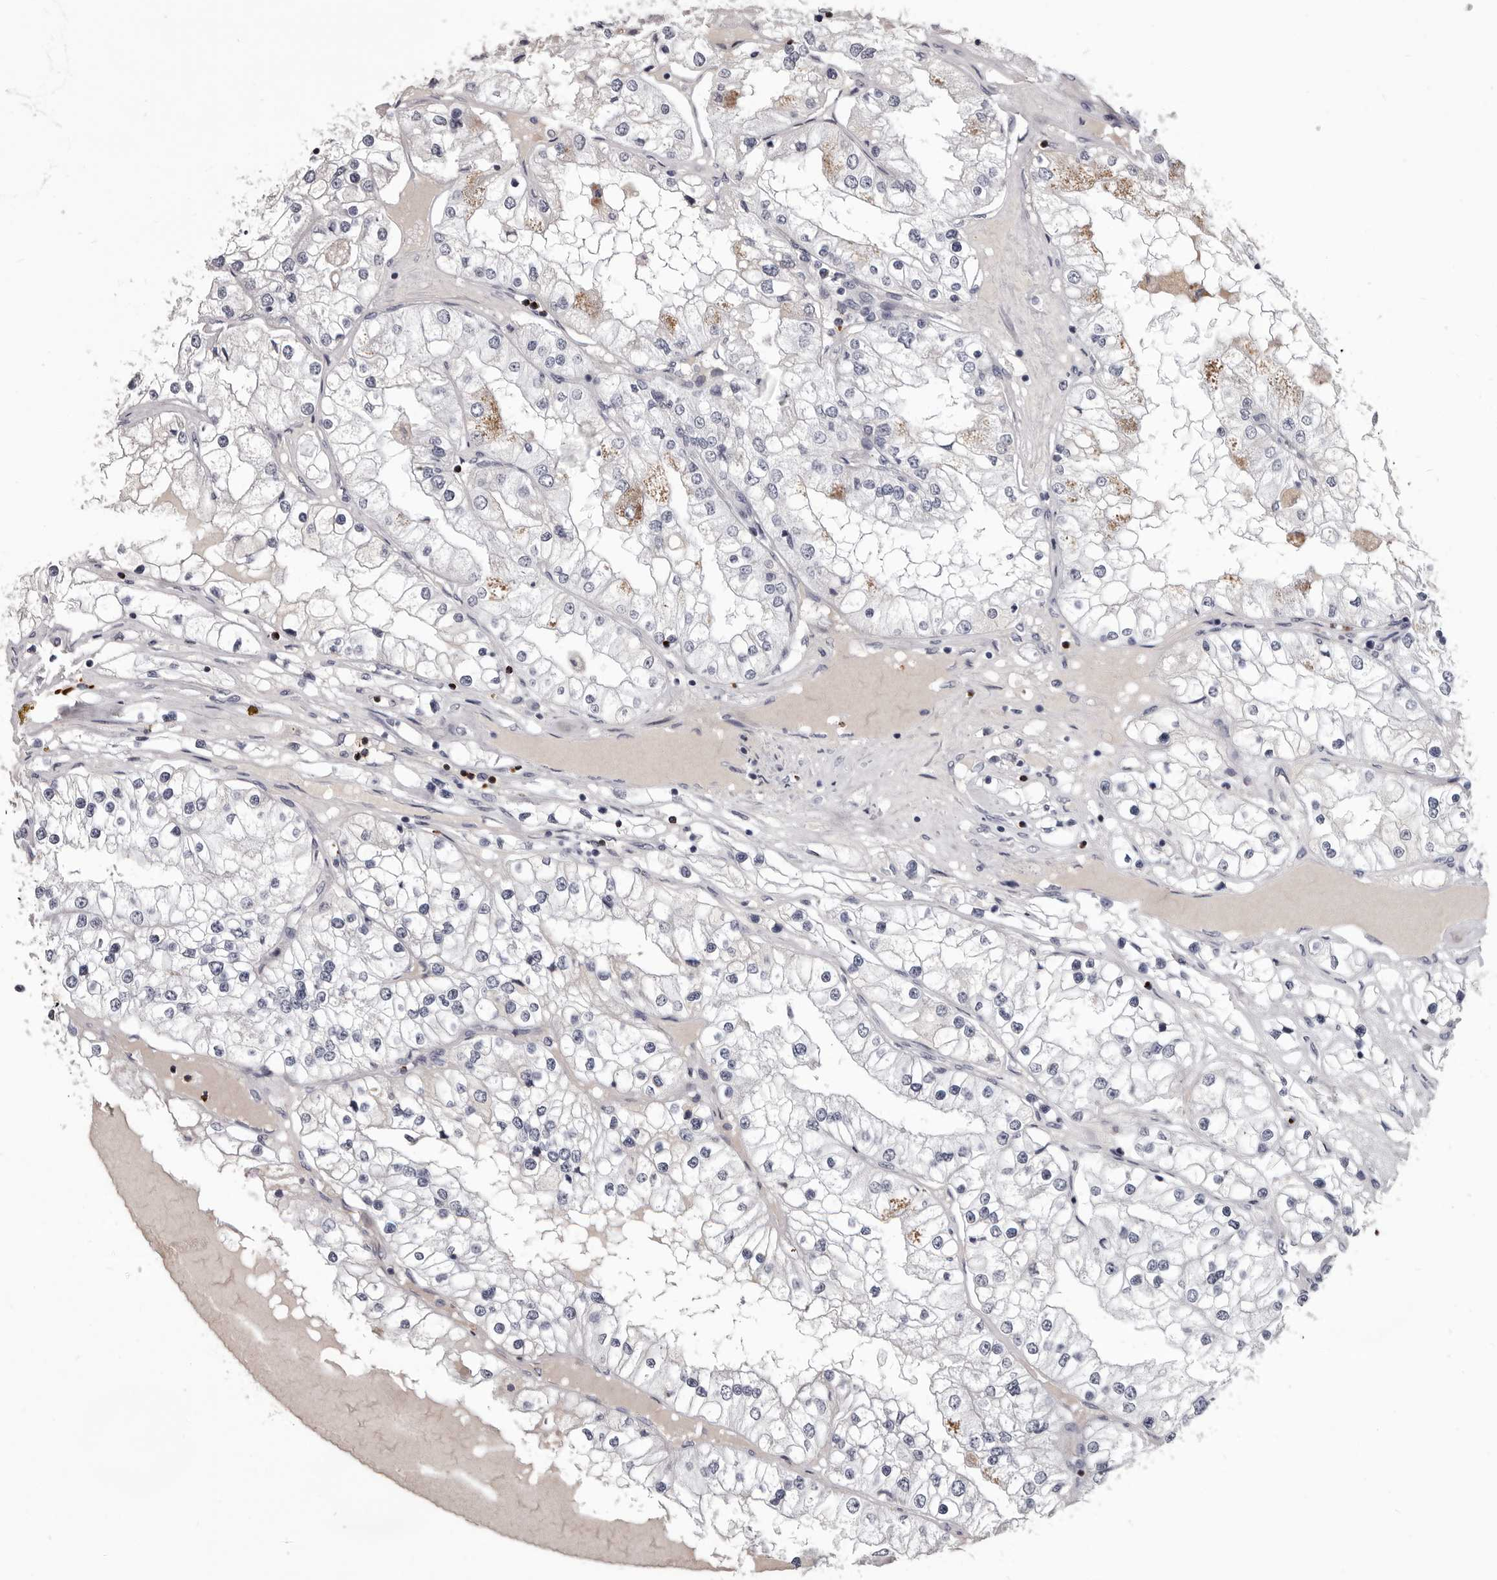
{"staining": {"intensity": "negative", "quantity": "none", "location": "none"}, "tissue": "renal cancer", "cell_type": "Tumor cells", "image_type": "cancer", "snomed": [{"axis": "morphology", "description": "Adenocarcinoma, NOS"}, {"axis": "topography", "description": "Kidney"}], "caption": "An immunohistochemistry (IHC) histopathology image of adenocarcinoma (renal) is shown. There is no staining in tumor cells of adenocarcinoma (renal).", "gene": "GZMH", "patient": {"sex": "male", "age": 68}}